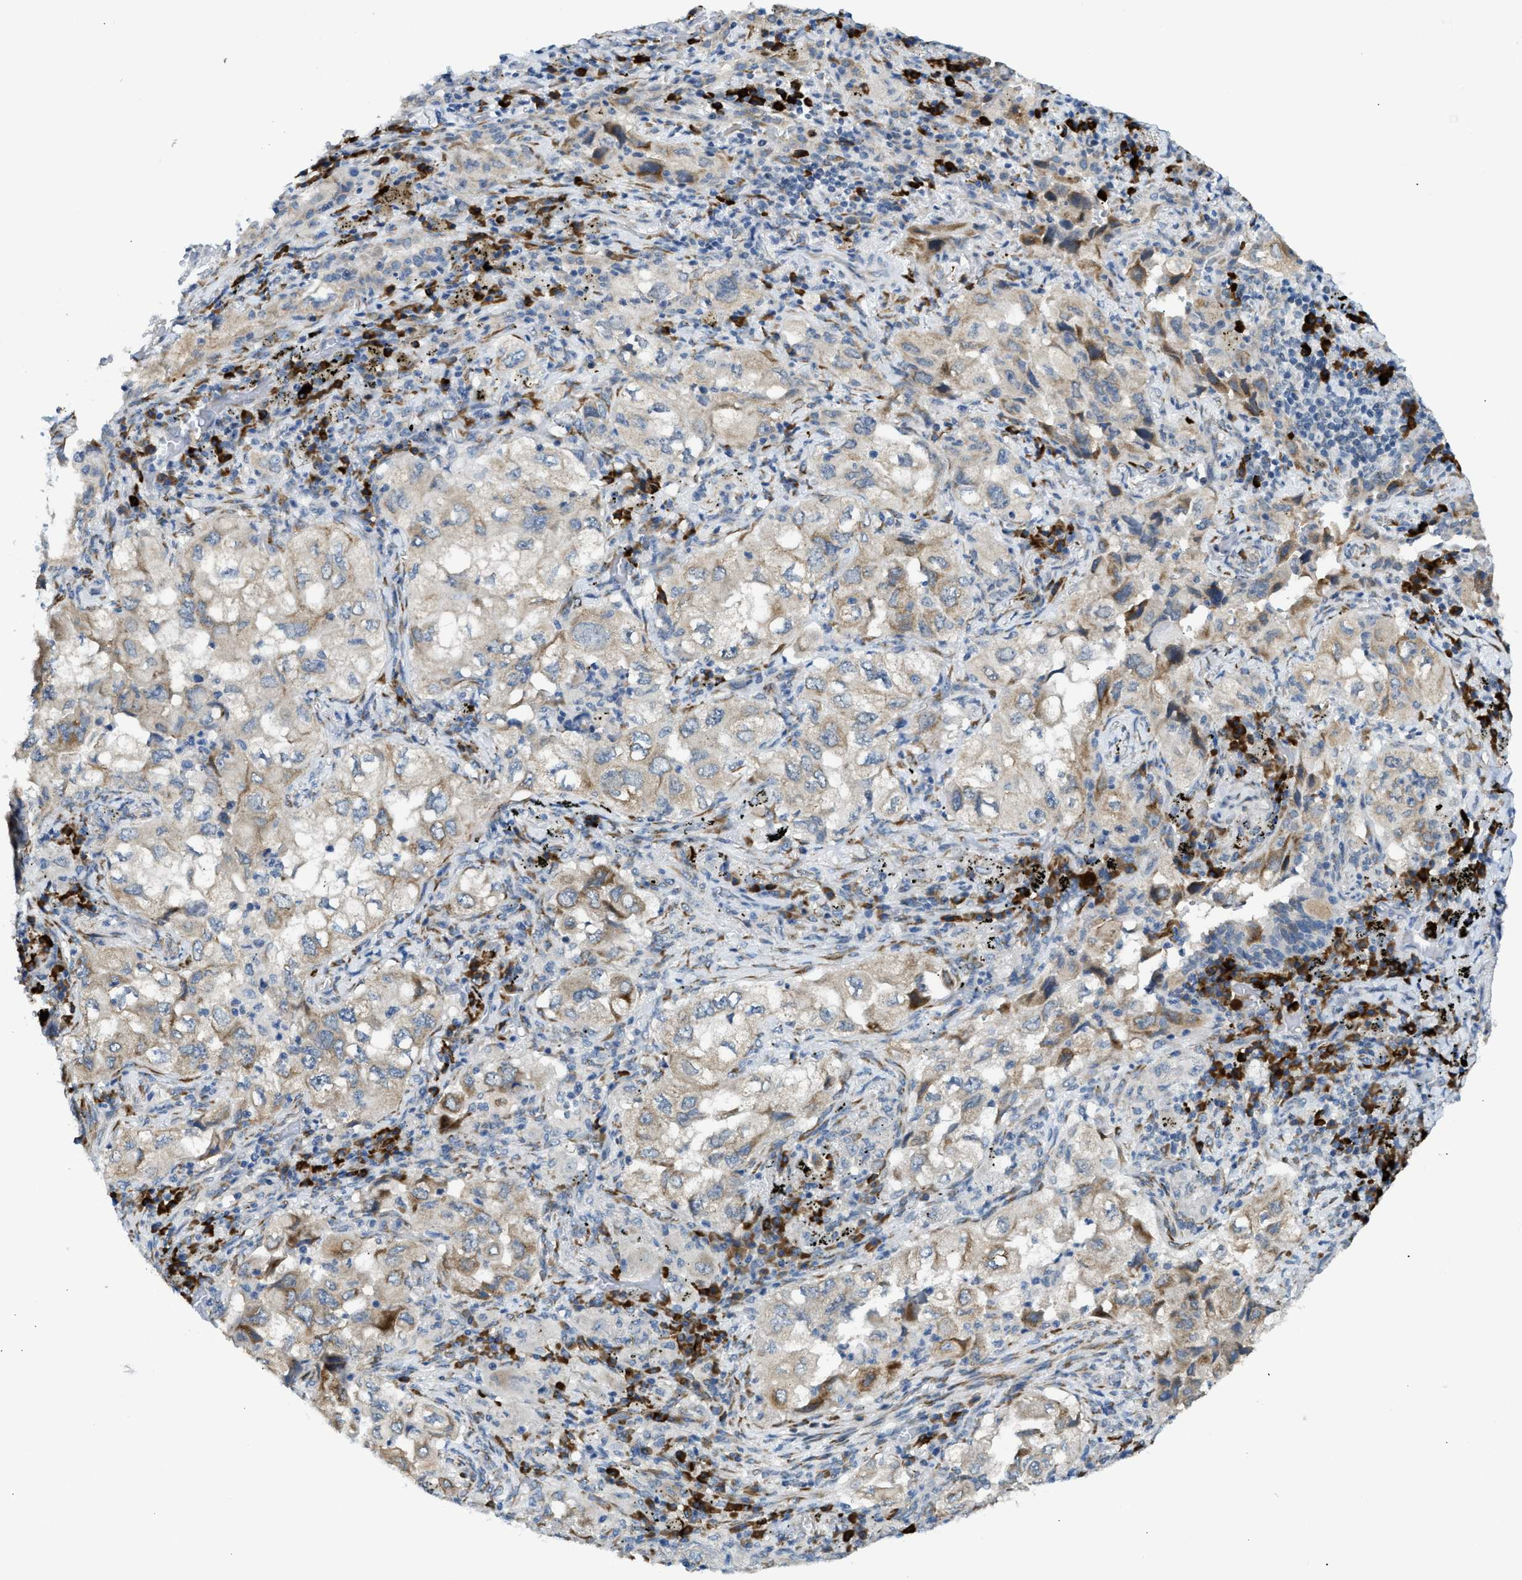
{"staining": {"intensity": "moderate", "quantity": "<25%", "location": "cytoplasmic/membranous"}, "tissue": "lung cancer", "cell_type": "Tumor cells", "image_type": "cancer", "snomed": [{"axis": "morphology", "description": "Adenocarcinoma, NOS"}, {"axis": "topography", "description": "Lung"}], "caption": "DAB immunohistochemical staining of human lung cancer shows moderate cytoplasmic/membranous protein staining in approximately <25% of tumor cells.", "gene": "KCNC2", "patient": {"sex": "male", "age": 64}}